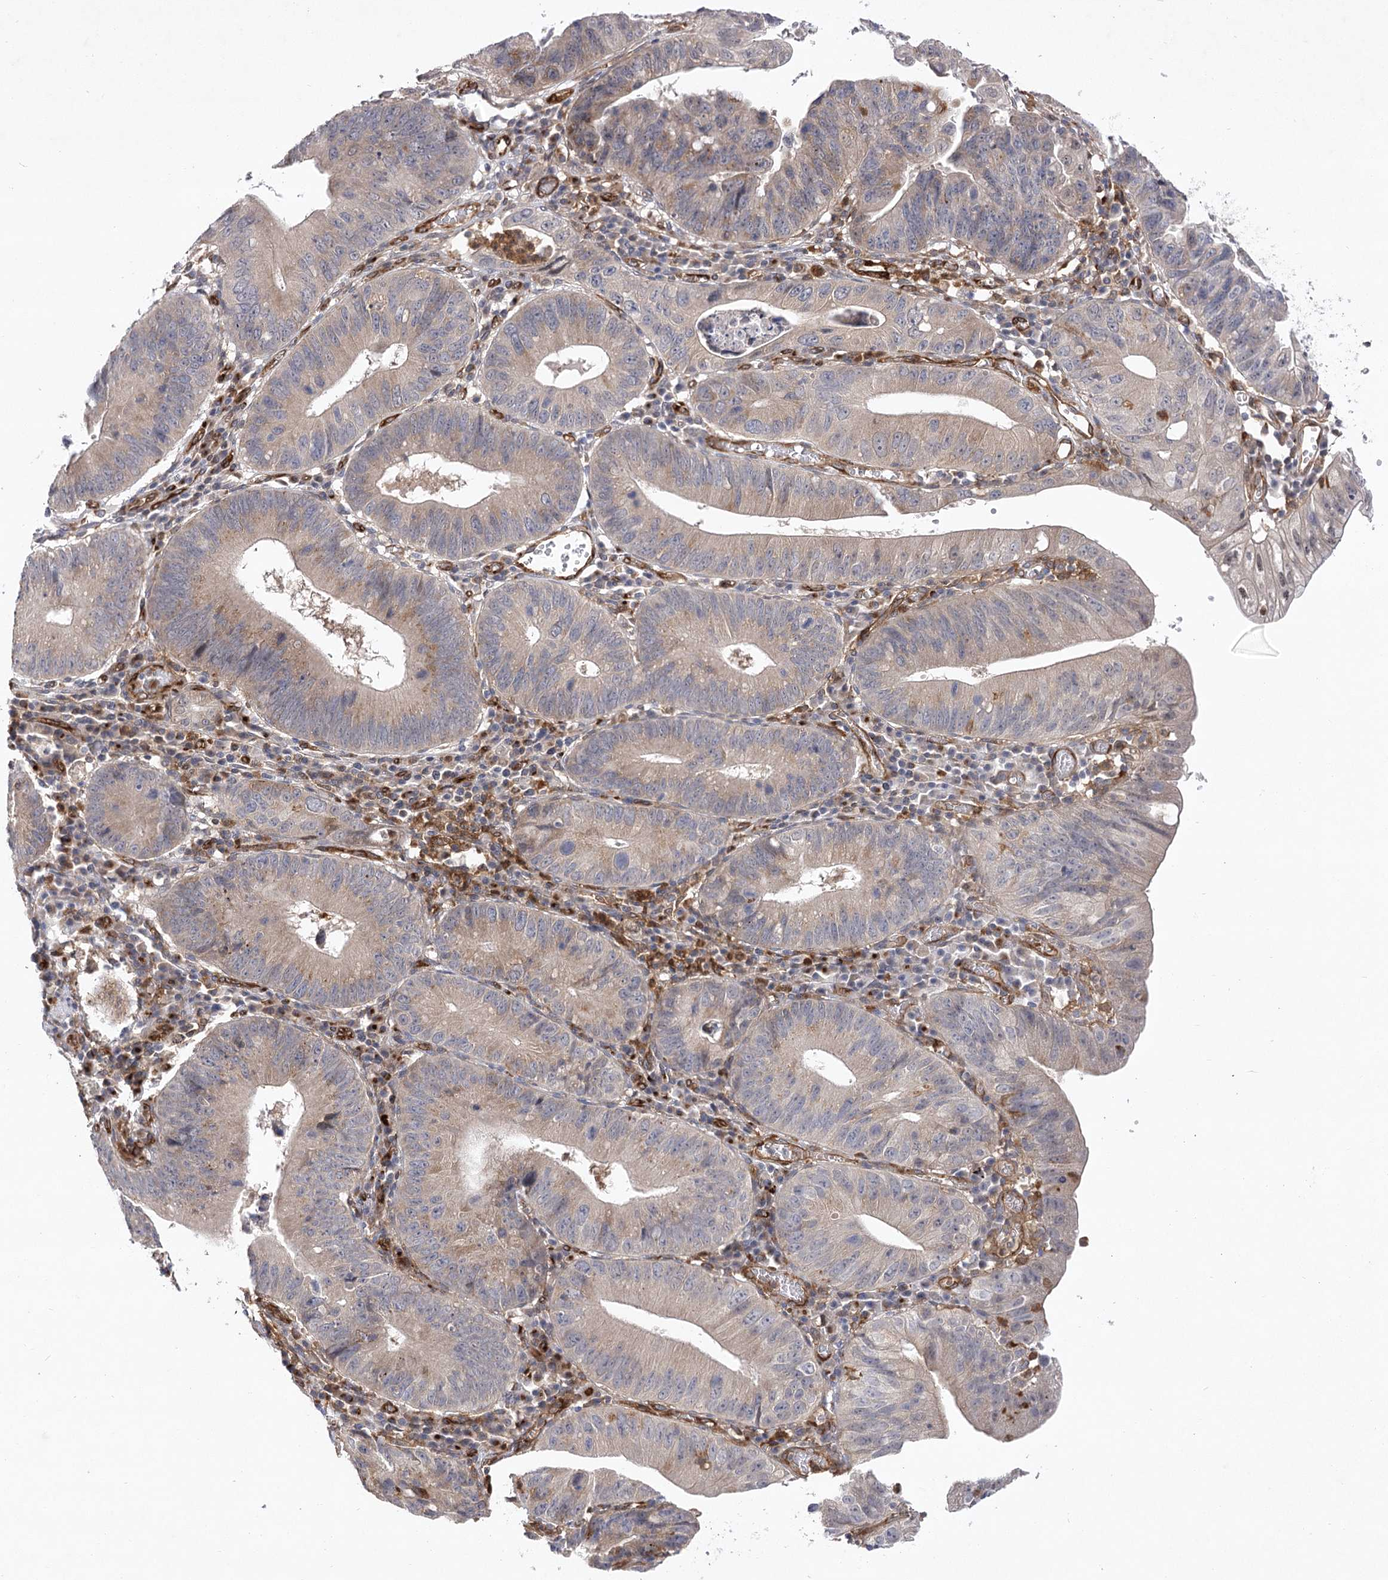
{"staining": {"intensity": "moderate", "quantity": "<25%", "location": "cytoplasmic/membranous"}, "tissue": "stomach cancer", "cell_type": "Tumor cells", "image_type": "cancer", "snomed": [{"axis": "morphology", "description": "Adenocarcinoma, NOS"}, {"axis": "topography", "description": "Stomach"}], "caption": "The histopathology image demonstrates staining of stomach cancer (adenocarcinoma), revealing moderate cytoplasmic/membranous protein staining (brown color) within tumor cells. (brown staining indicates protein expression, while blue staining denotes nuclei).", "gene": "ARHGAP31", "patient": {"sex": "male", "age": 59}}